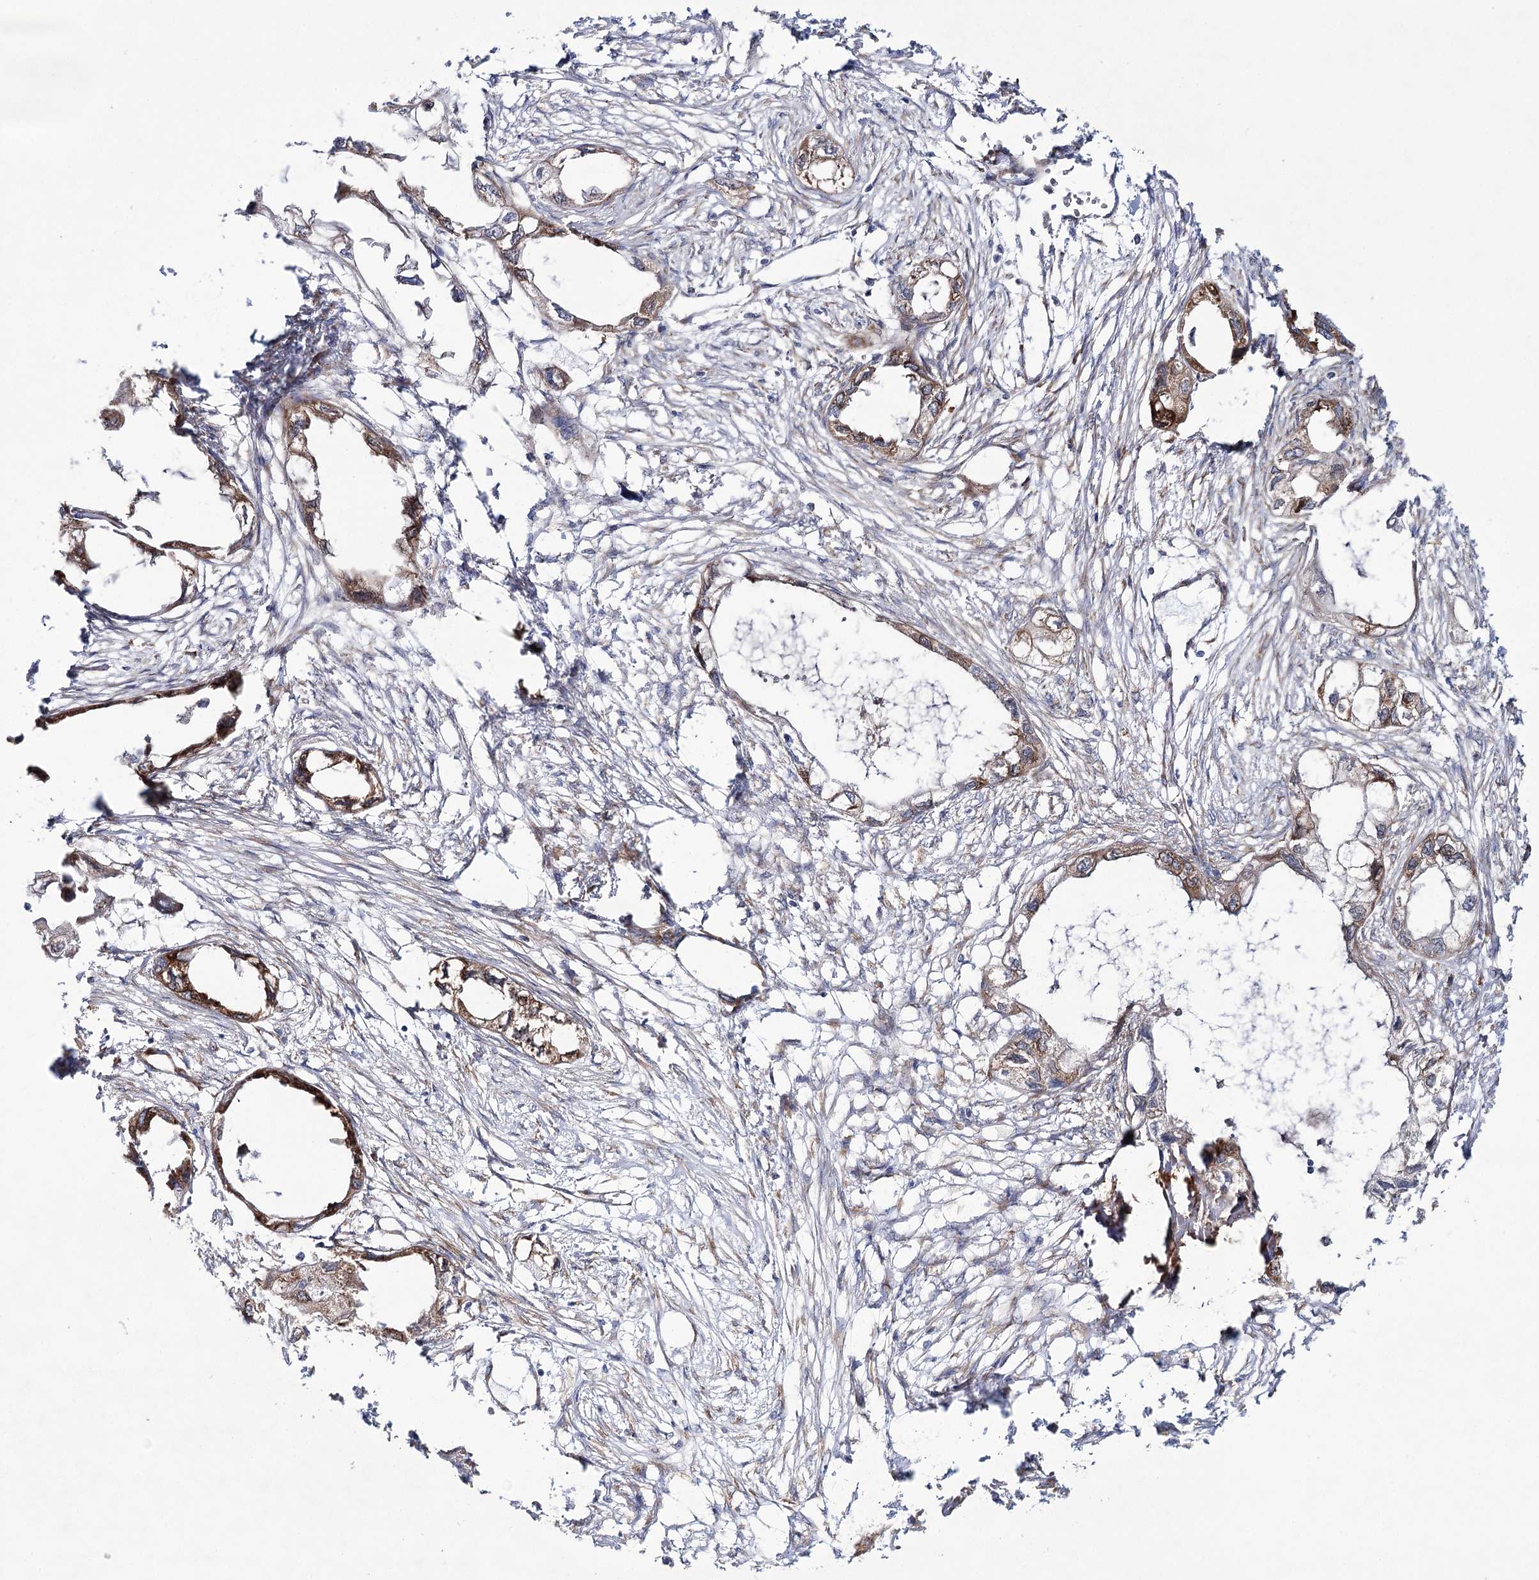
{"staining": {"intensity": "moderate", "quantity": ">75%", "location": "cytoplasmic/membranous"}, "tissue": "endometrial cancer", "cell_type": "Tumor cells", "image_type": "cancer", "snomed": [{"axis": "morphology", "description": "Adenocarcinoma, NOS"}, {"axis": "morphology", "description": "Adenocarcinoma, metastatic, NOS"}, {"axis": "topography", "description": "Adipose tissue"}, {"axis": "topography", "description": "Endometrium"}], "caption": "High-magnification brightfield microscopy of endometrial cancer stained with DAB (3,3'-diaminobenzidine) (brown) and counterstained with hematoxylin (blue). tumor cells exhibit moderate cytoplasmic/membranous positivity is appreciated in about>75% of cells.", "gene": "VWA2", "patient": {"sex": "female", "age": 67}}